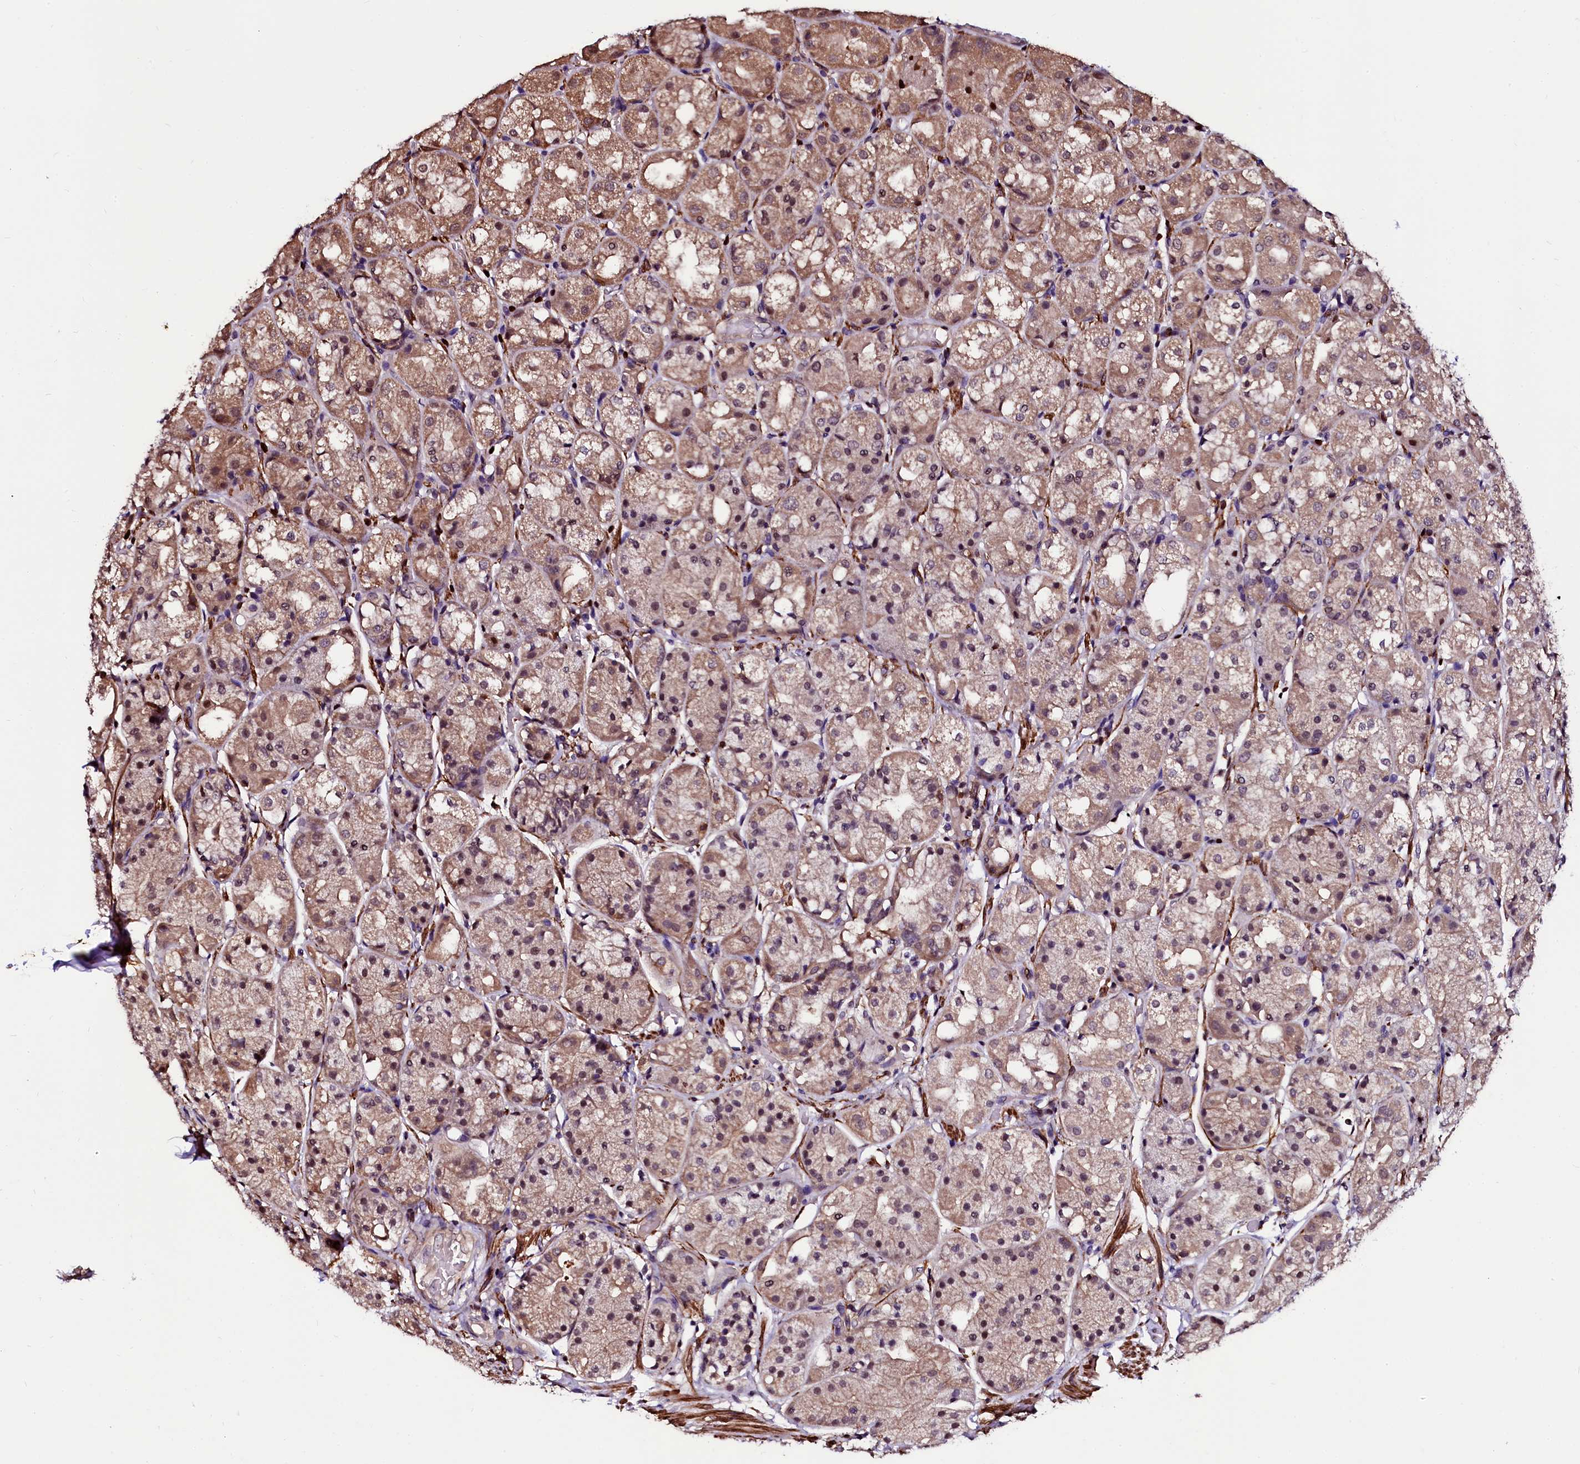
{"staining": {"intensity": "moderate", "quantity": ">75%", "location": "cytoplasmic/membranous,nuclear"}, "tissue": "stomach", "cell_type": "Glandular cells", "image_type": "normal", "snomed": [{"axis": "morphology", "description": "Normal tissue, NOS"}, {"axis": "topography", "description": "Stomach, upper"}], "caption": "A medium amount of moderate cytoplasmic/membranous,nuclear positivity is present in approximately >75% of glandular cells in unremarkable stomach. (DAB IHC, brown staining for protein, blue staining for nuclei).", "gene": "N4BP1", "patient": {"sex": "male", "age": 72}}